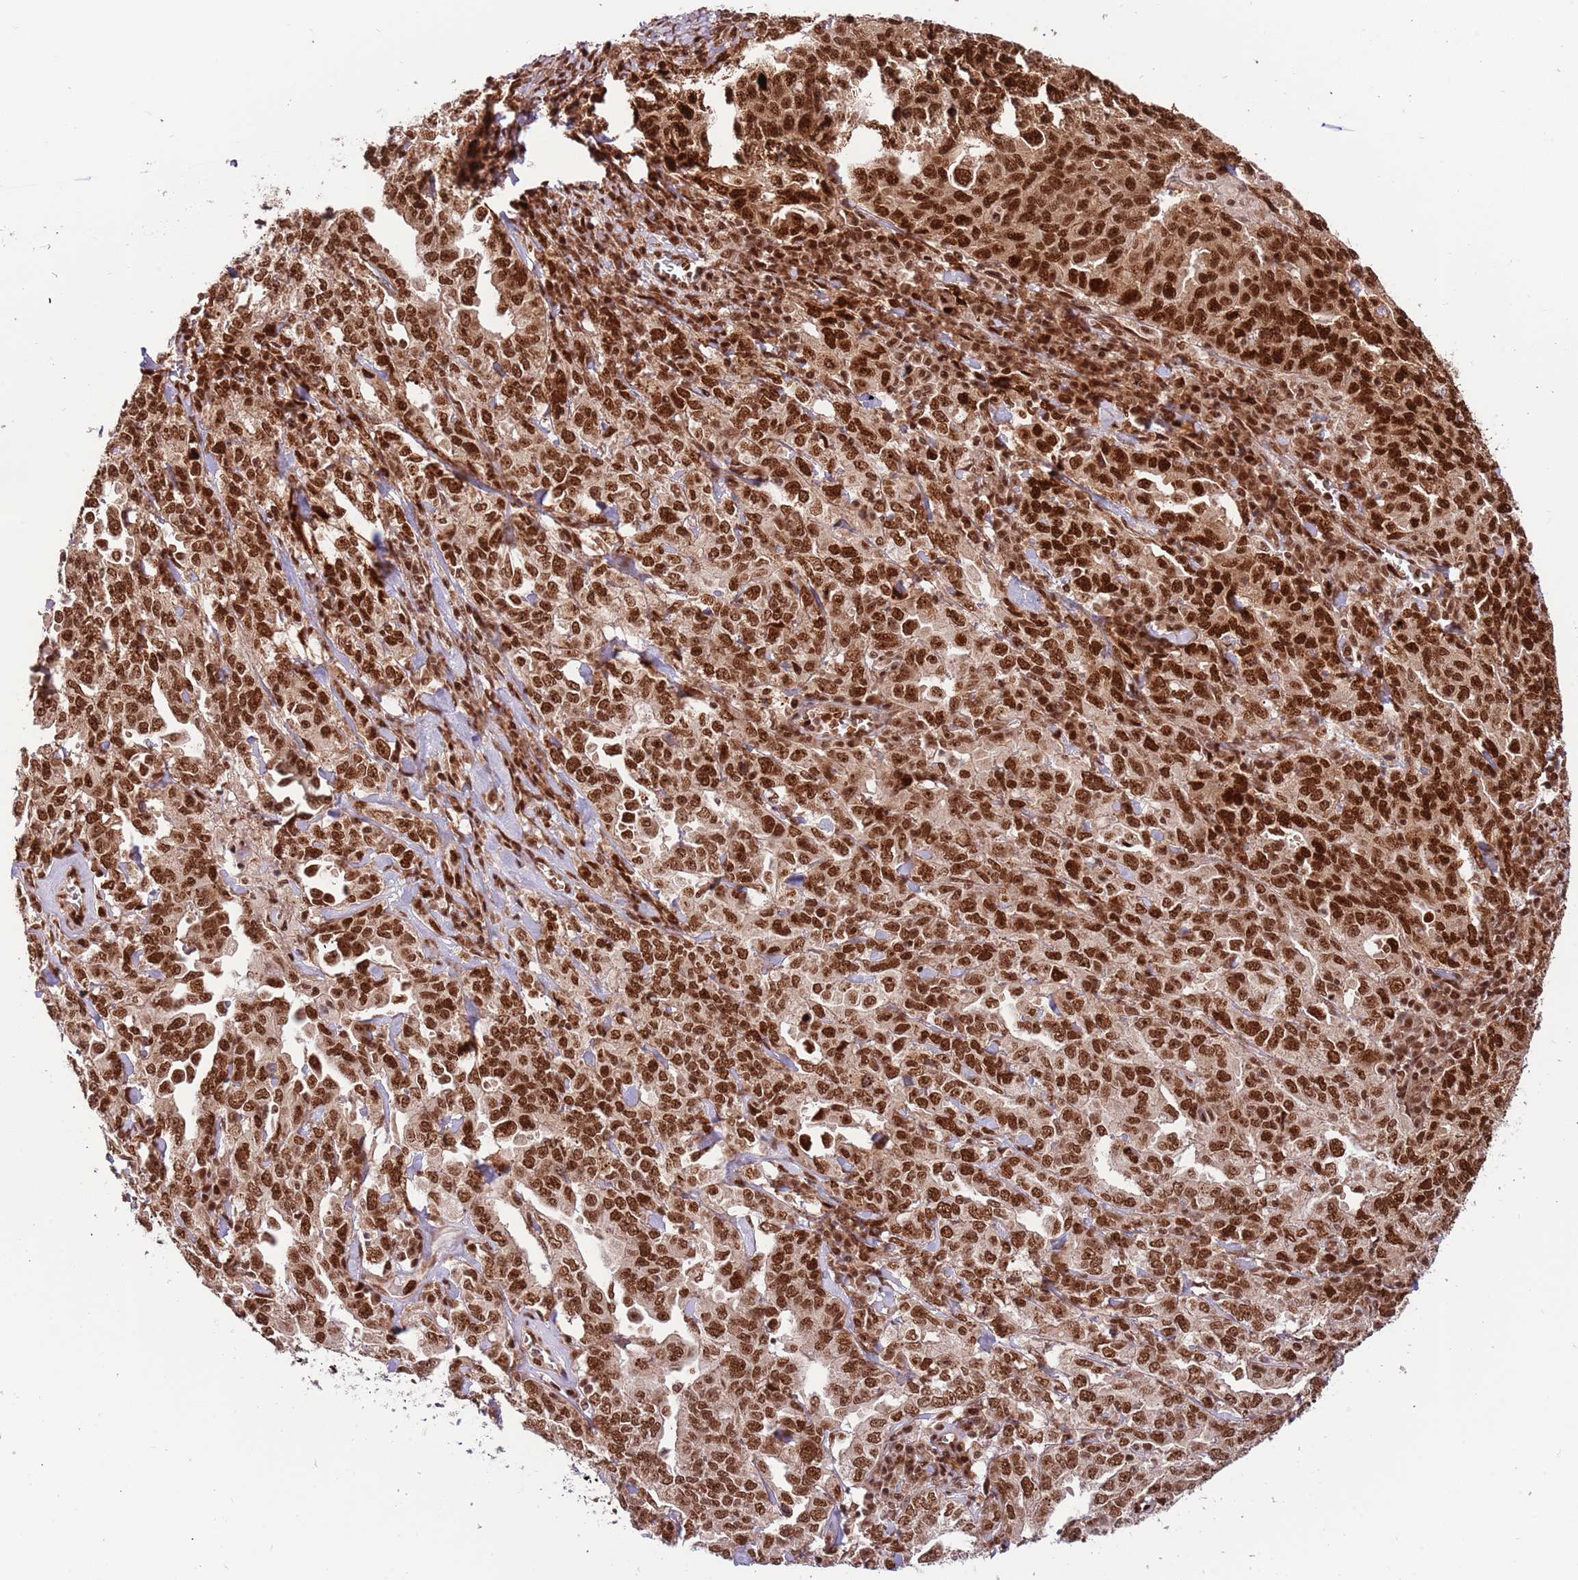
{"staining": {"intensity": "strong", "quantity": ">75%", "location": "nuclear"}, "tissue": "ovarian cancer", "cell_type": "Tumor cells", "image_type": "cancer", "snomed": [{"axis": "morphology", "description": "Carcinoma, endometroid"}, {"axis": "topography", "description": "Ovary"}], "caption": "This micrograph exhibits endometroid carcinoma (ovarian) stained with immunohistochemistry (IHC) to label a protein in brown. The nuclear of tumor cells show strong positivity for the protein. Nuclei are counter-stained blue.", "gene": "RIF1", "patient": {"sex": "female", "age": 62}}